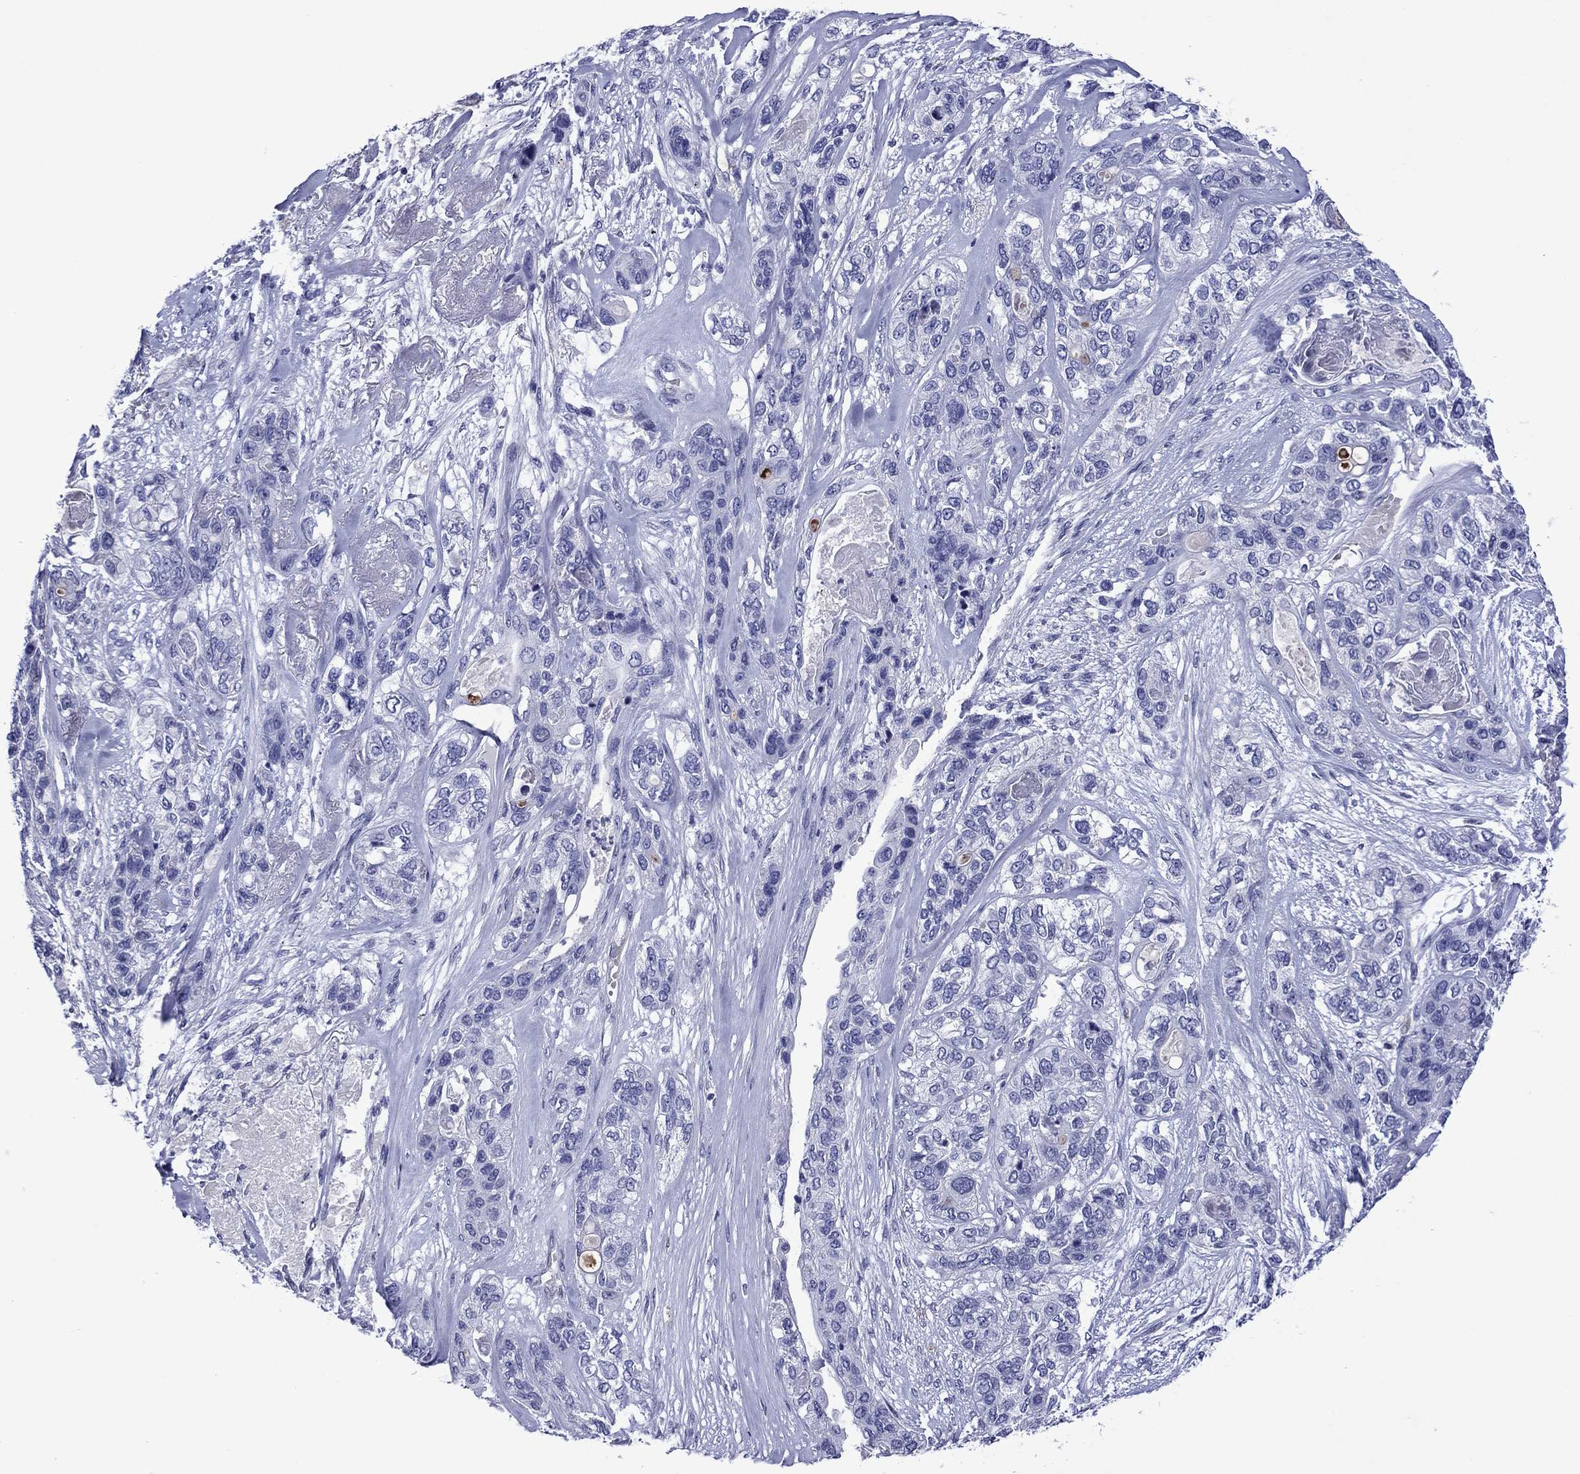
{"staining": {"intensity": "negative", "quantity": "none", "location": "none"}, "tissue": "lung cancer", "cell_type": "Tumor cells", "image_type": "cancer", "snomed": [{"axis": "morphology", "description": "Squamous cell carcinoma, NOS"}, {"axis": "topography", "description": "Lung"}], "caption": "Lung squamous cell carcinoma was stained to show a protein in brown. There is no significant expression in tumor cells.", "gene": "PIWIL1", "patient": {"sex": "female", "age": 70}}